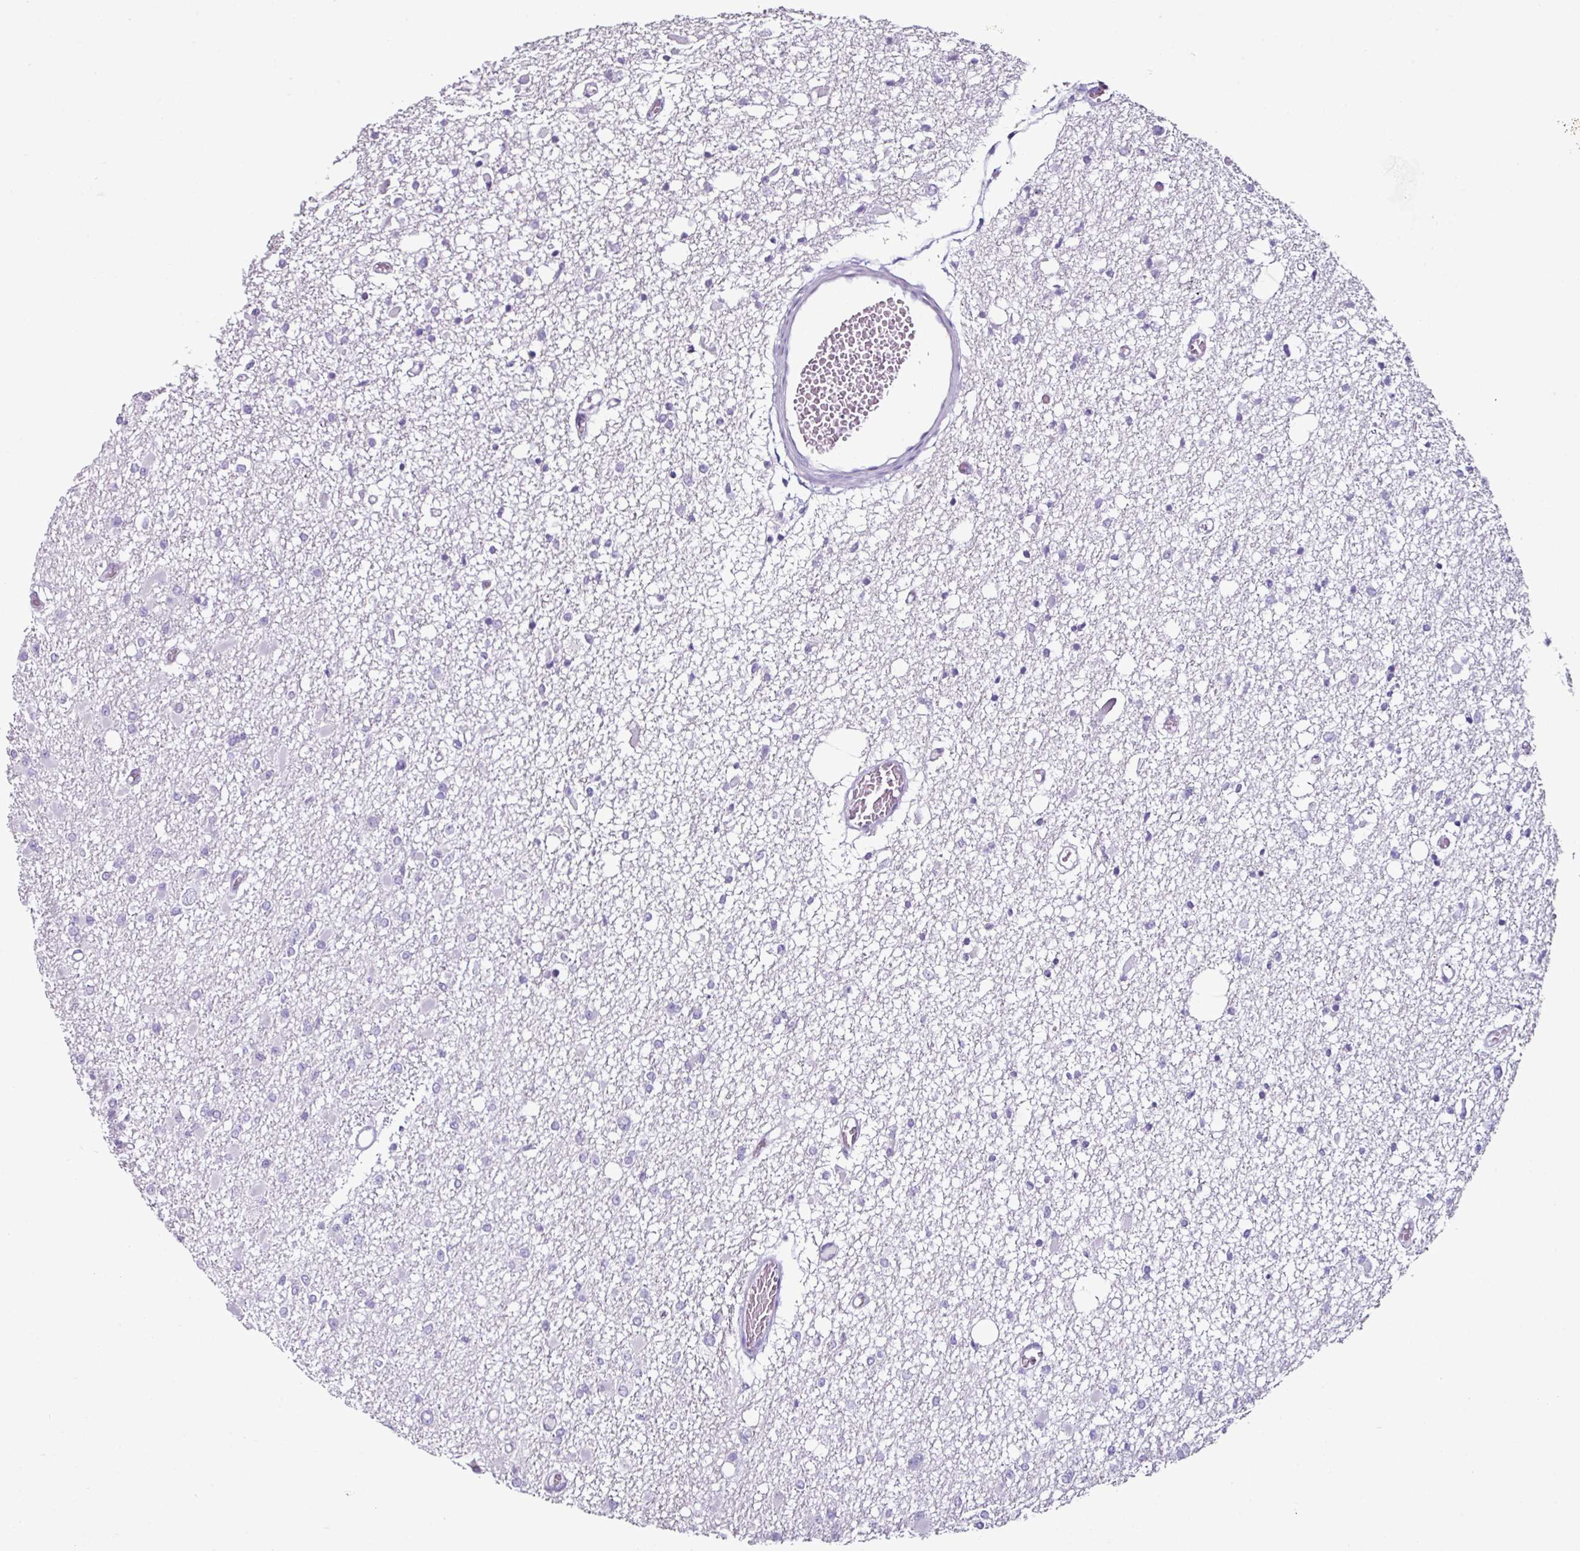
{"staining": {"intensity": "negative", "quantity": "none", "location": "none"}, "tissue": "glioma", "cell_type": "Tumor cells", "image_type": "cancer", "snomed": [{"axis": "morphology", "description": "Glioma, malignant, Low grade"}, {"axis": "topography", "description": "Brain"}], "caption": "Tumor cells are negative for protein expression in human malignant glioma (low-grade).", "gene": "GLP2R", "patient": {"sex": "female", "age": 22}}